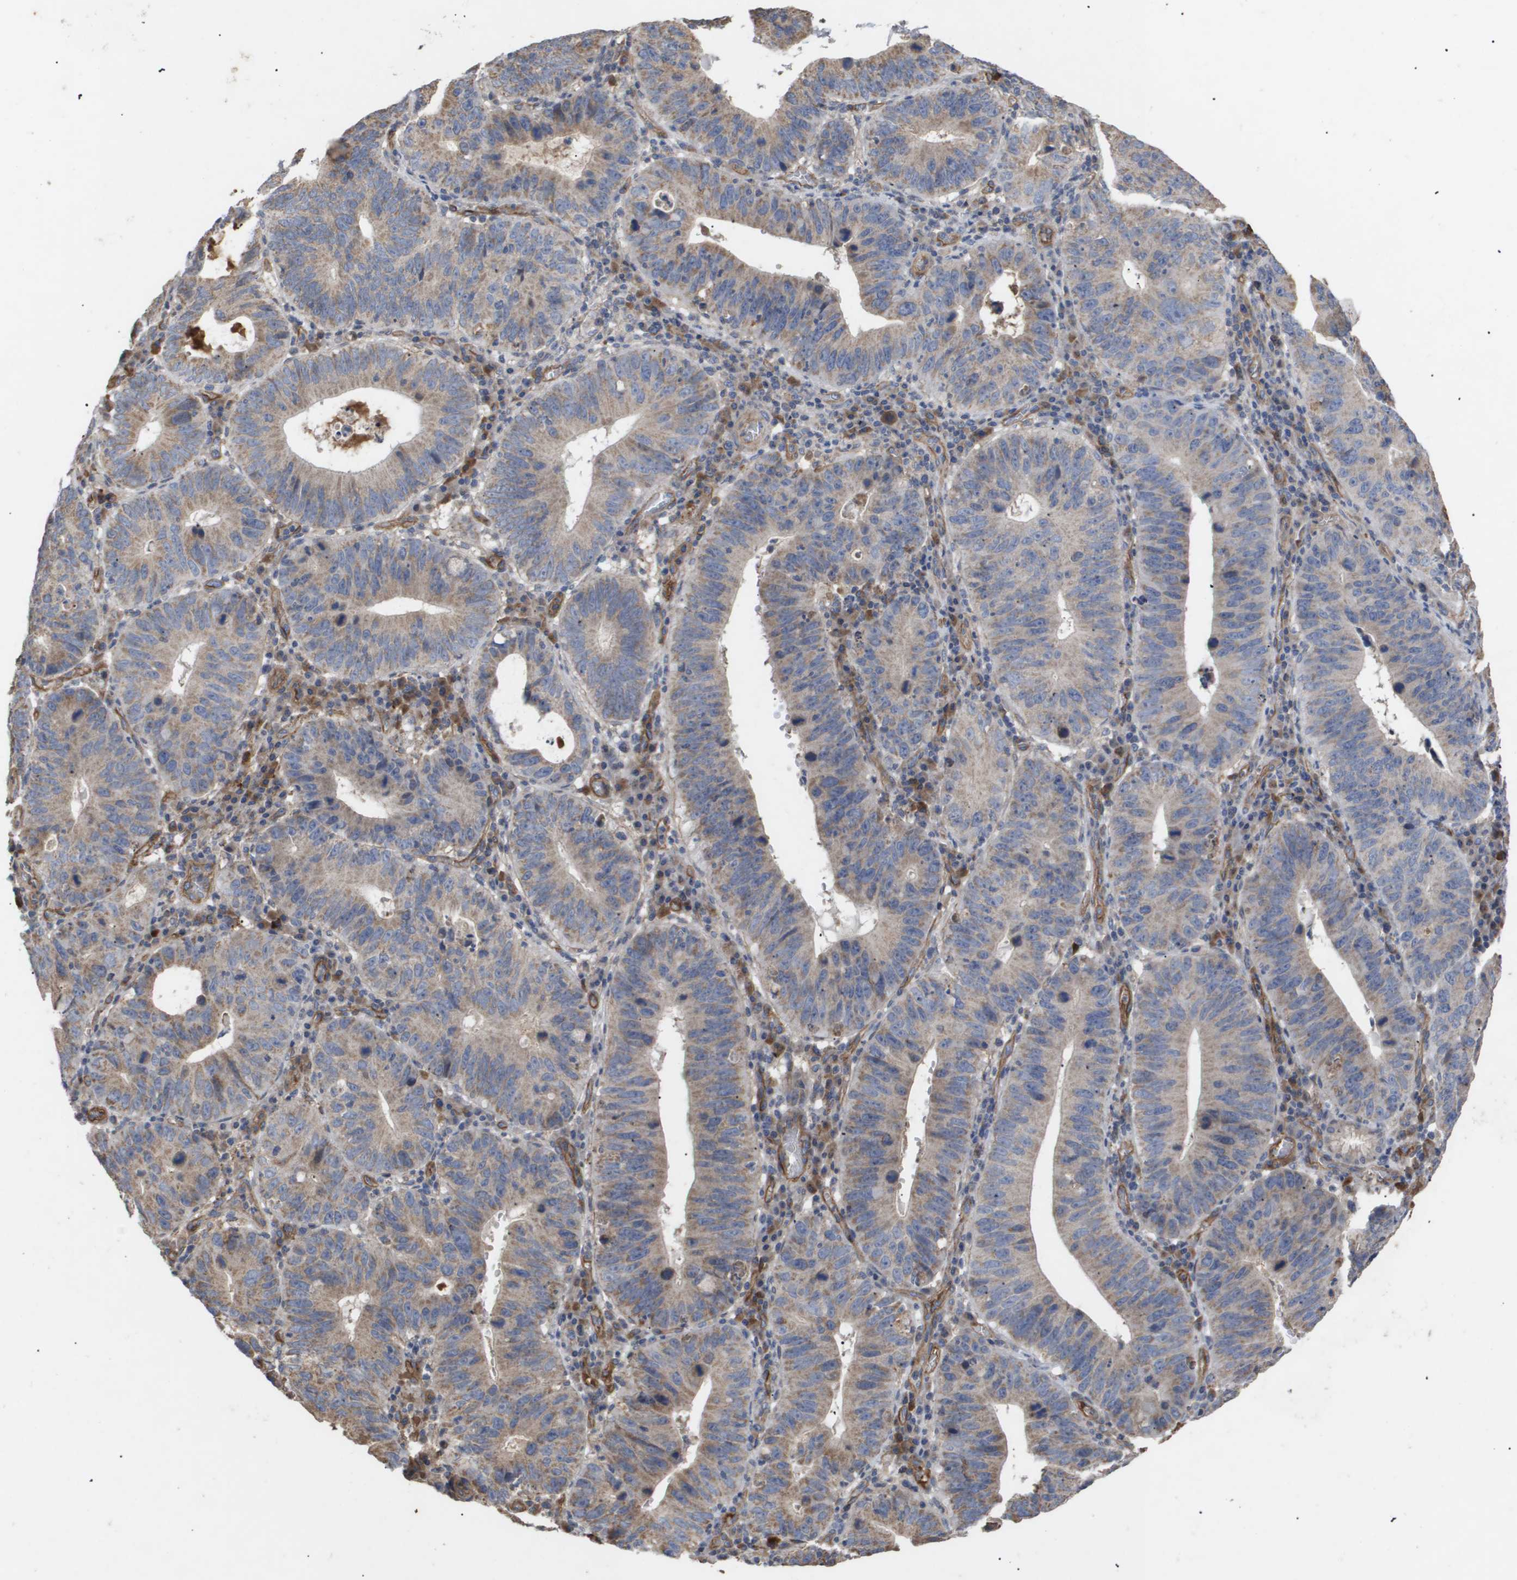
{"staining": {"intensity": "weak", "quantity": ">75%", "location": "cytoplasmic/membranous"}, "tissue": "stomach cancer", "cell_type": "Tumor cells", "image_type": "cancer", "snomed": [{"axis": "morphology", "description": "Adenocarcinoma, NOS"}, {"axis": "topography", "description": "Stomach"}], "caption": "An image of human stomach cancer stained for a protein reveals weak cytoplasmic/membranous brown staining in tumor cells. (DAB IHC with brightfield microscopy, high magnification).", "gene": "TNS1", "patient": {"sex": "male", "age": 59}}